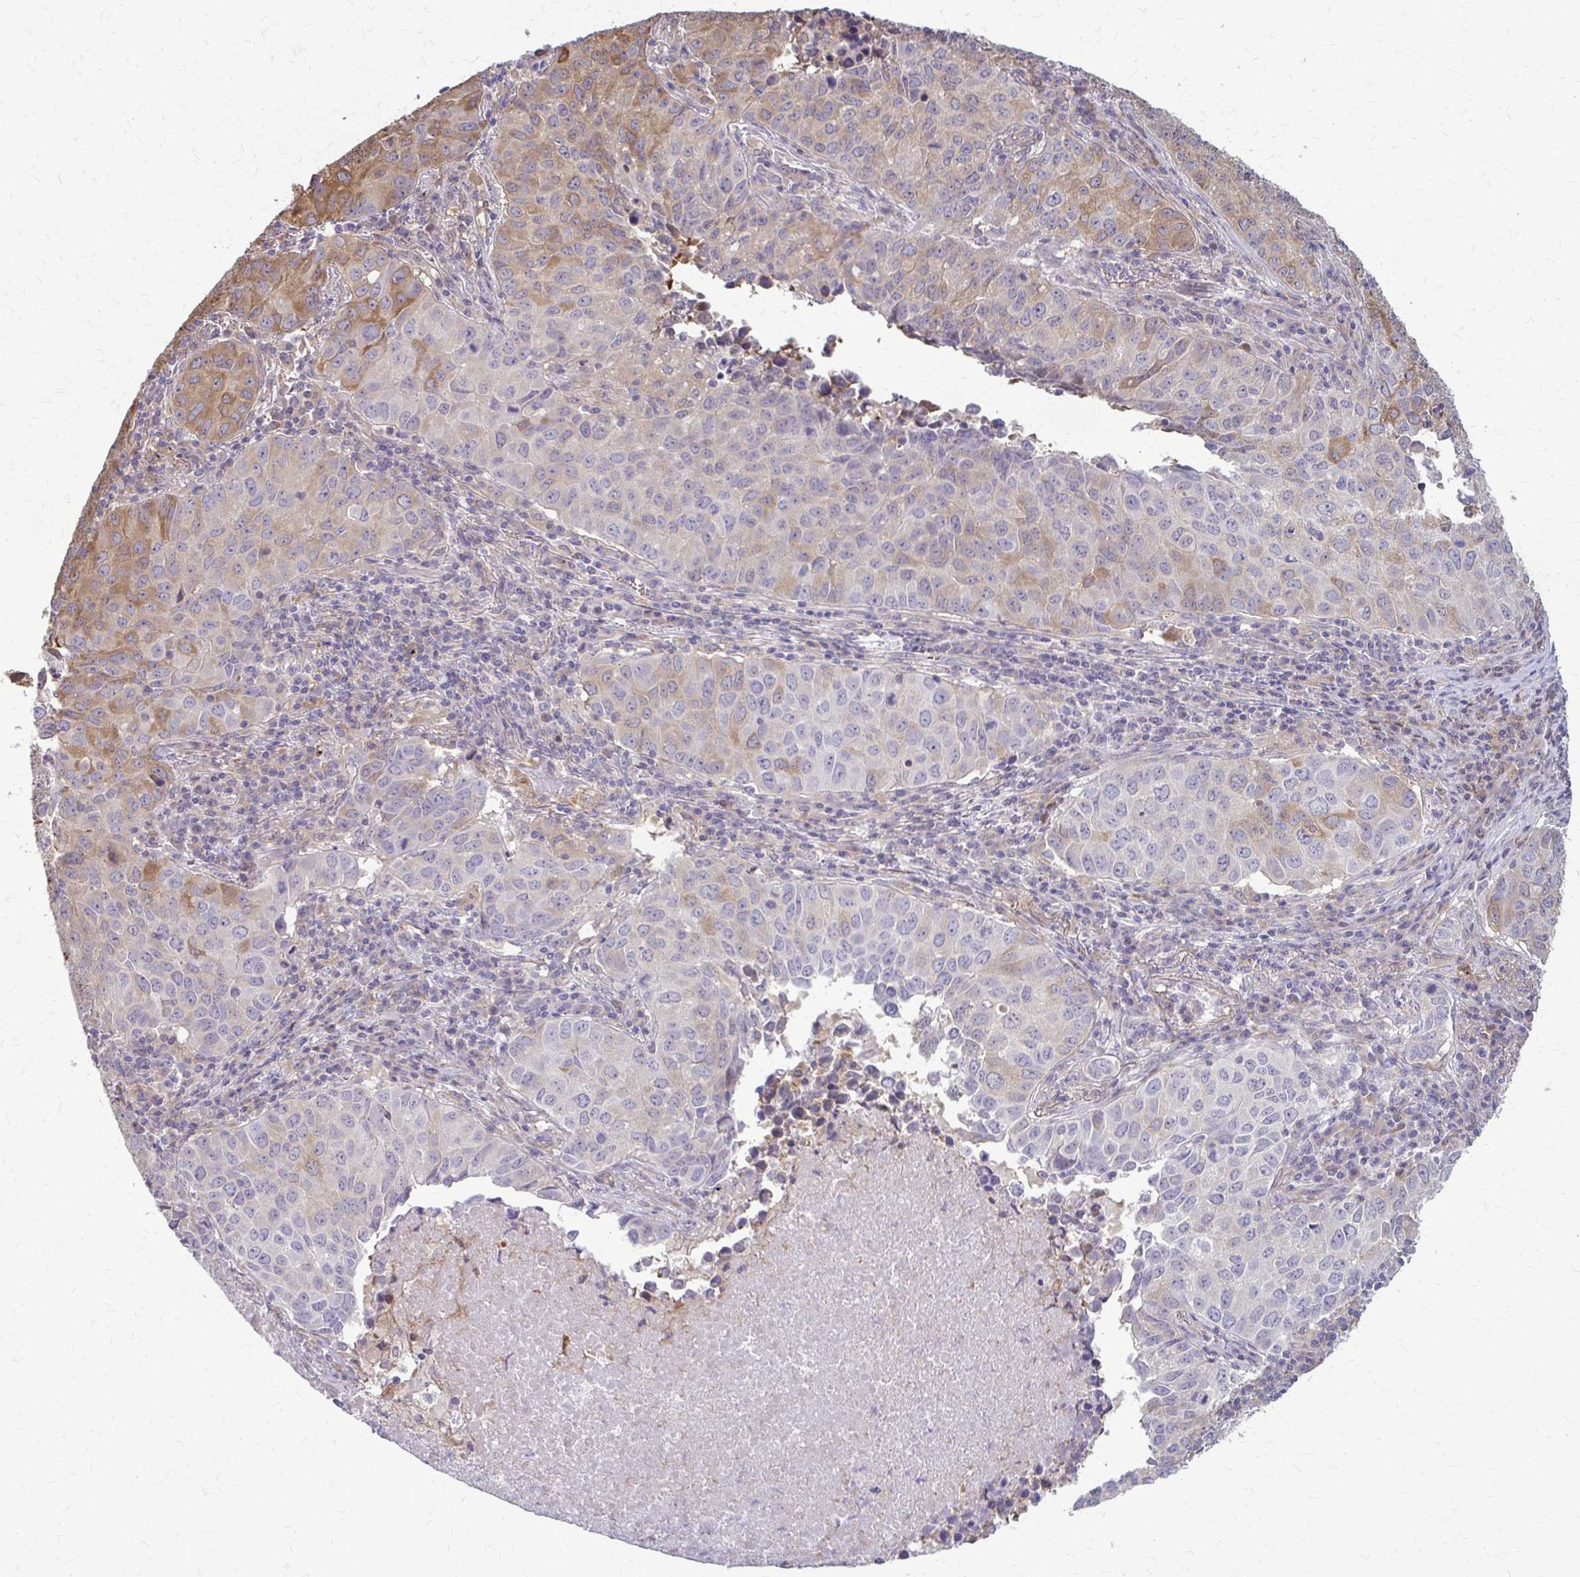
{"staining": {"intensity": "moderate", "quantity": "<25%", "location": "cytoplasmic/membranous"}, "tissue": "lung cancer", "cell_type": "Tumor cells", "image_type": "cancer", "snomed": [{"axis": "morphology", "description": "Adenocarcinoma, NOS"}, {"axis": "topography", "description": "Lung"}], "caption": "IHC (DAB (3,3'-diaminobenzidine)) staining of human lung cancer (adenocarcinoma) displays moderate cytoplasmic/membranous protein expression in approximately <25% of tumor cells.", "gene": "ZNF34", "patient": {"sex": "female", "age": 50}}